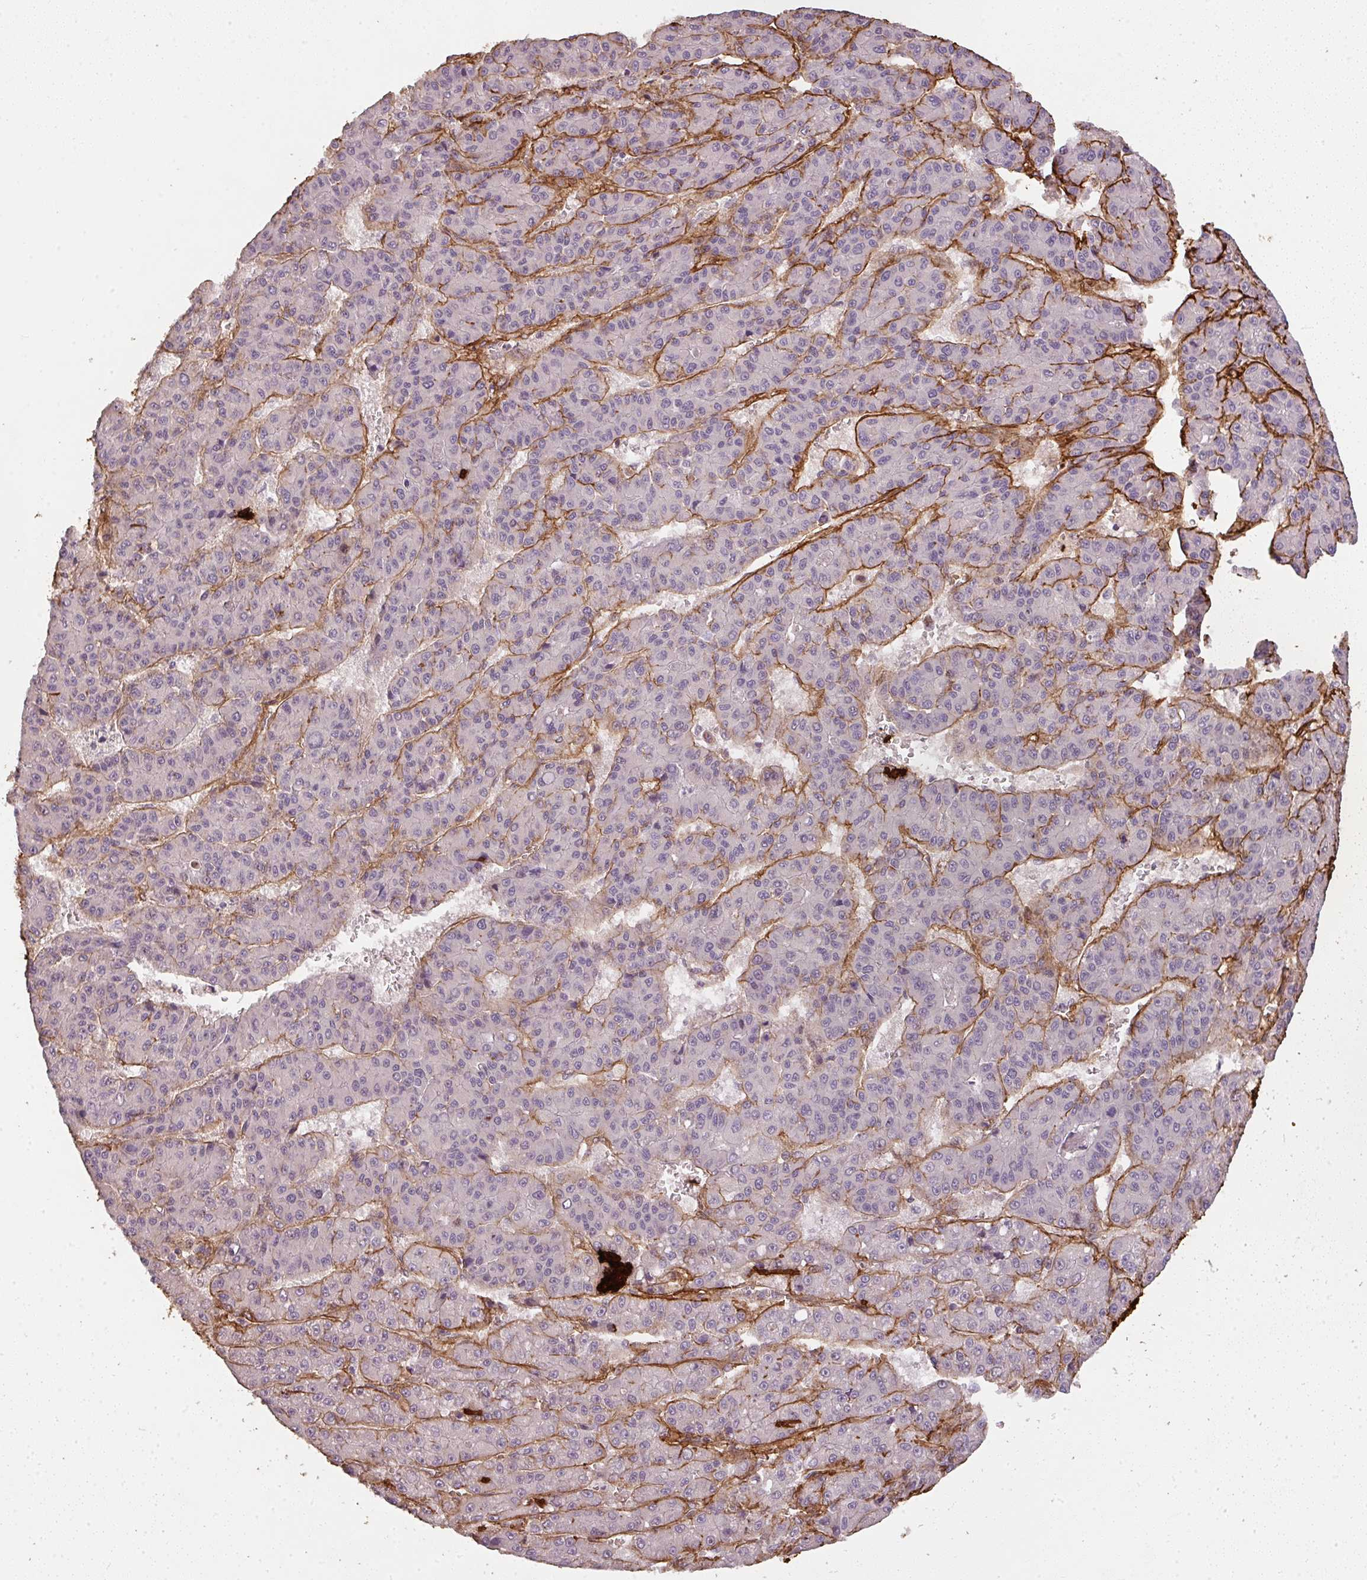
{"staining": {"intensity": "negative", "quantity": "none", "location": "none"}, "tissue": "liver cancer", "cell_type": "Tumor cells", "image_type": "cancer", "snomed": [{"axis": "morphology", "description": "Carcinoma, Hepatocellular, NOS"}, {"axis": "topography", "description": "Liver"}], "caption": "This is an immunohistochemistry (IHC) histopathology image of human liver cancer (hepatocellular carcinoma). There is no positivity in tumor cells.", "gene": "COL3A1", "patient": {"sex": "male", "age": 70}}